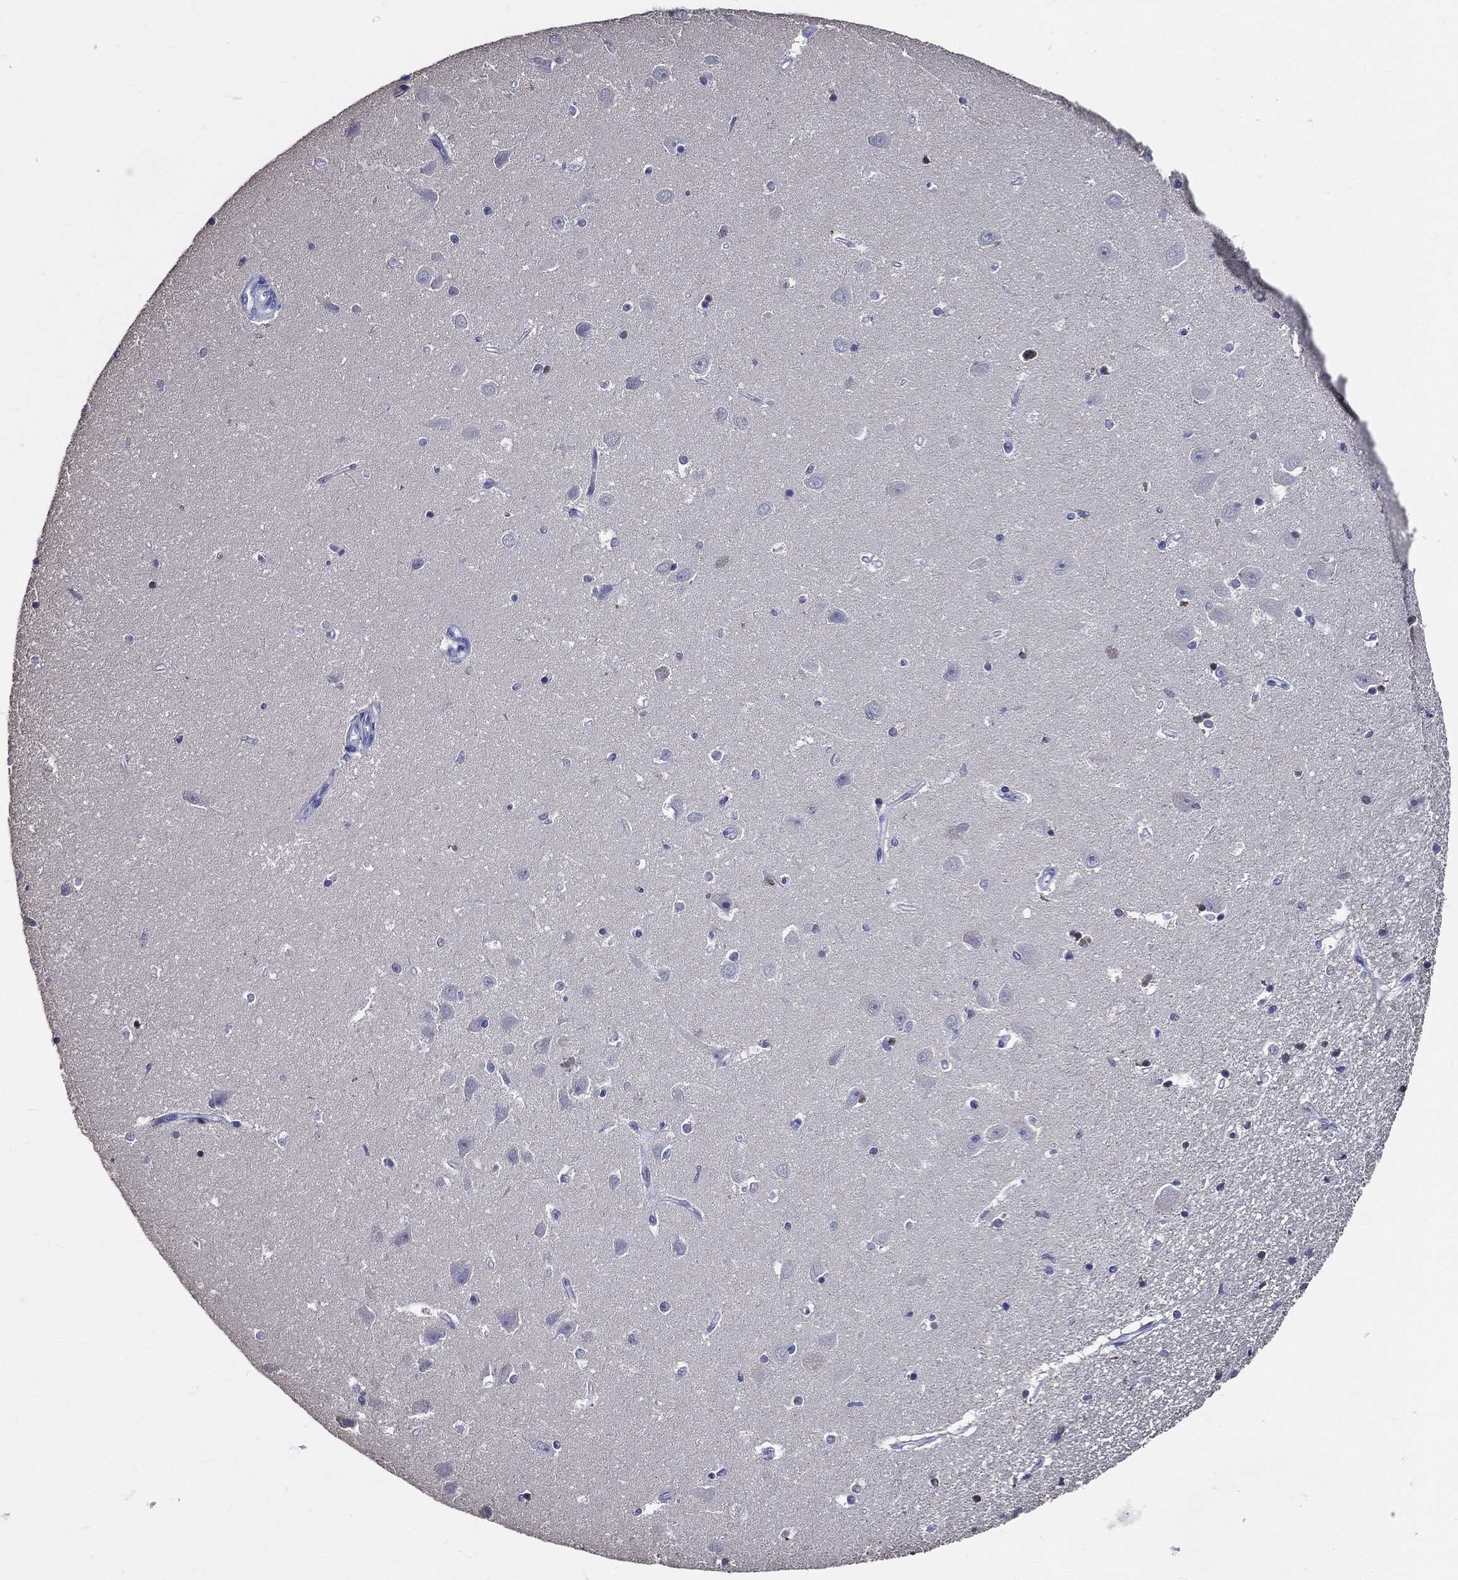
{"staining": {"intensity": "negative", "quantity": "none", "location": "none"}, "tissue": "hippocampus", "cell_type": "Glial cells", "image_type": "normal", "snomed": [{"axis": "morphology", "description": "Normal tissue, NOS"}, {"axis": "topography", "description": "Hippocampus"}], "caption": "IHC image of benign hippocampus: human hippocampus stained with DAB shows no significant protein staining in glial cells. Brightfield microscopy of IHC stained with DAB (3,3'-diaminobenzidine) (brown) and hematoxylin (blue), captured at high magnification.", "gene": "DPYS", "patient": {"sex": "female", "age": 64}}